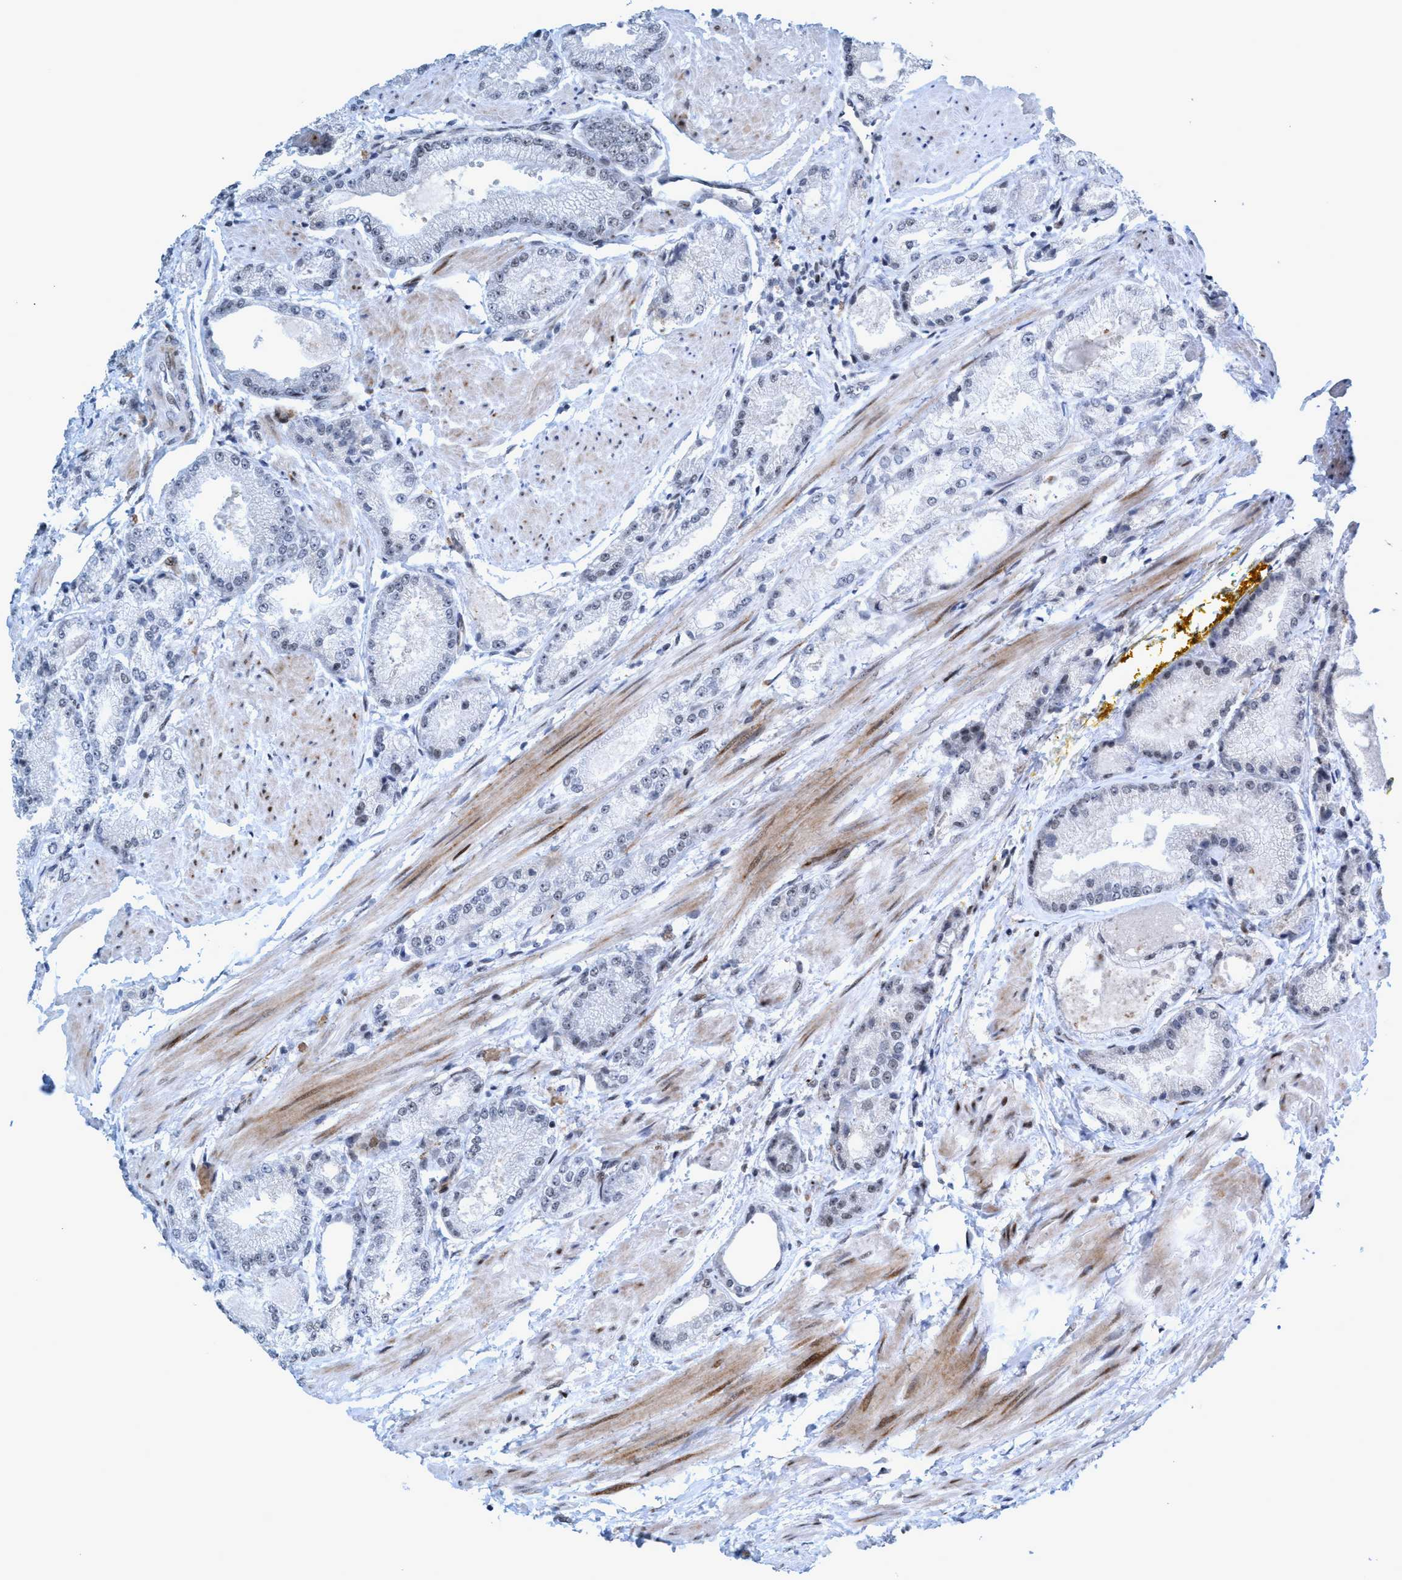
{"staining": {"intensity": "negative", "quantity": "none", "location": "none"}, "tissue": "prostate cancer", "cell_type": "Tumor cells", "image_type": "cancer", "snomed": [{"axis": "morphology", "description": "Adenocarcinoma, High grade"}, {"axis": "topography", "description": "Prostate"}], "caption": "Immunohistochemistry (IHC) image of neoplastic tissue: high-grade adenocarcinoma (prostate) stained with DAB (3,3'-diaminobenzidine) shows no significant protein expression in tumor cells.", "gene": "CWC27", "patient": {"sex": "male", "age": 50}}